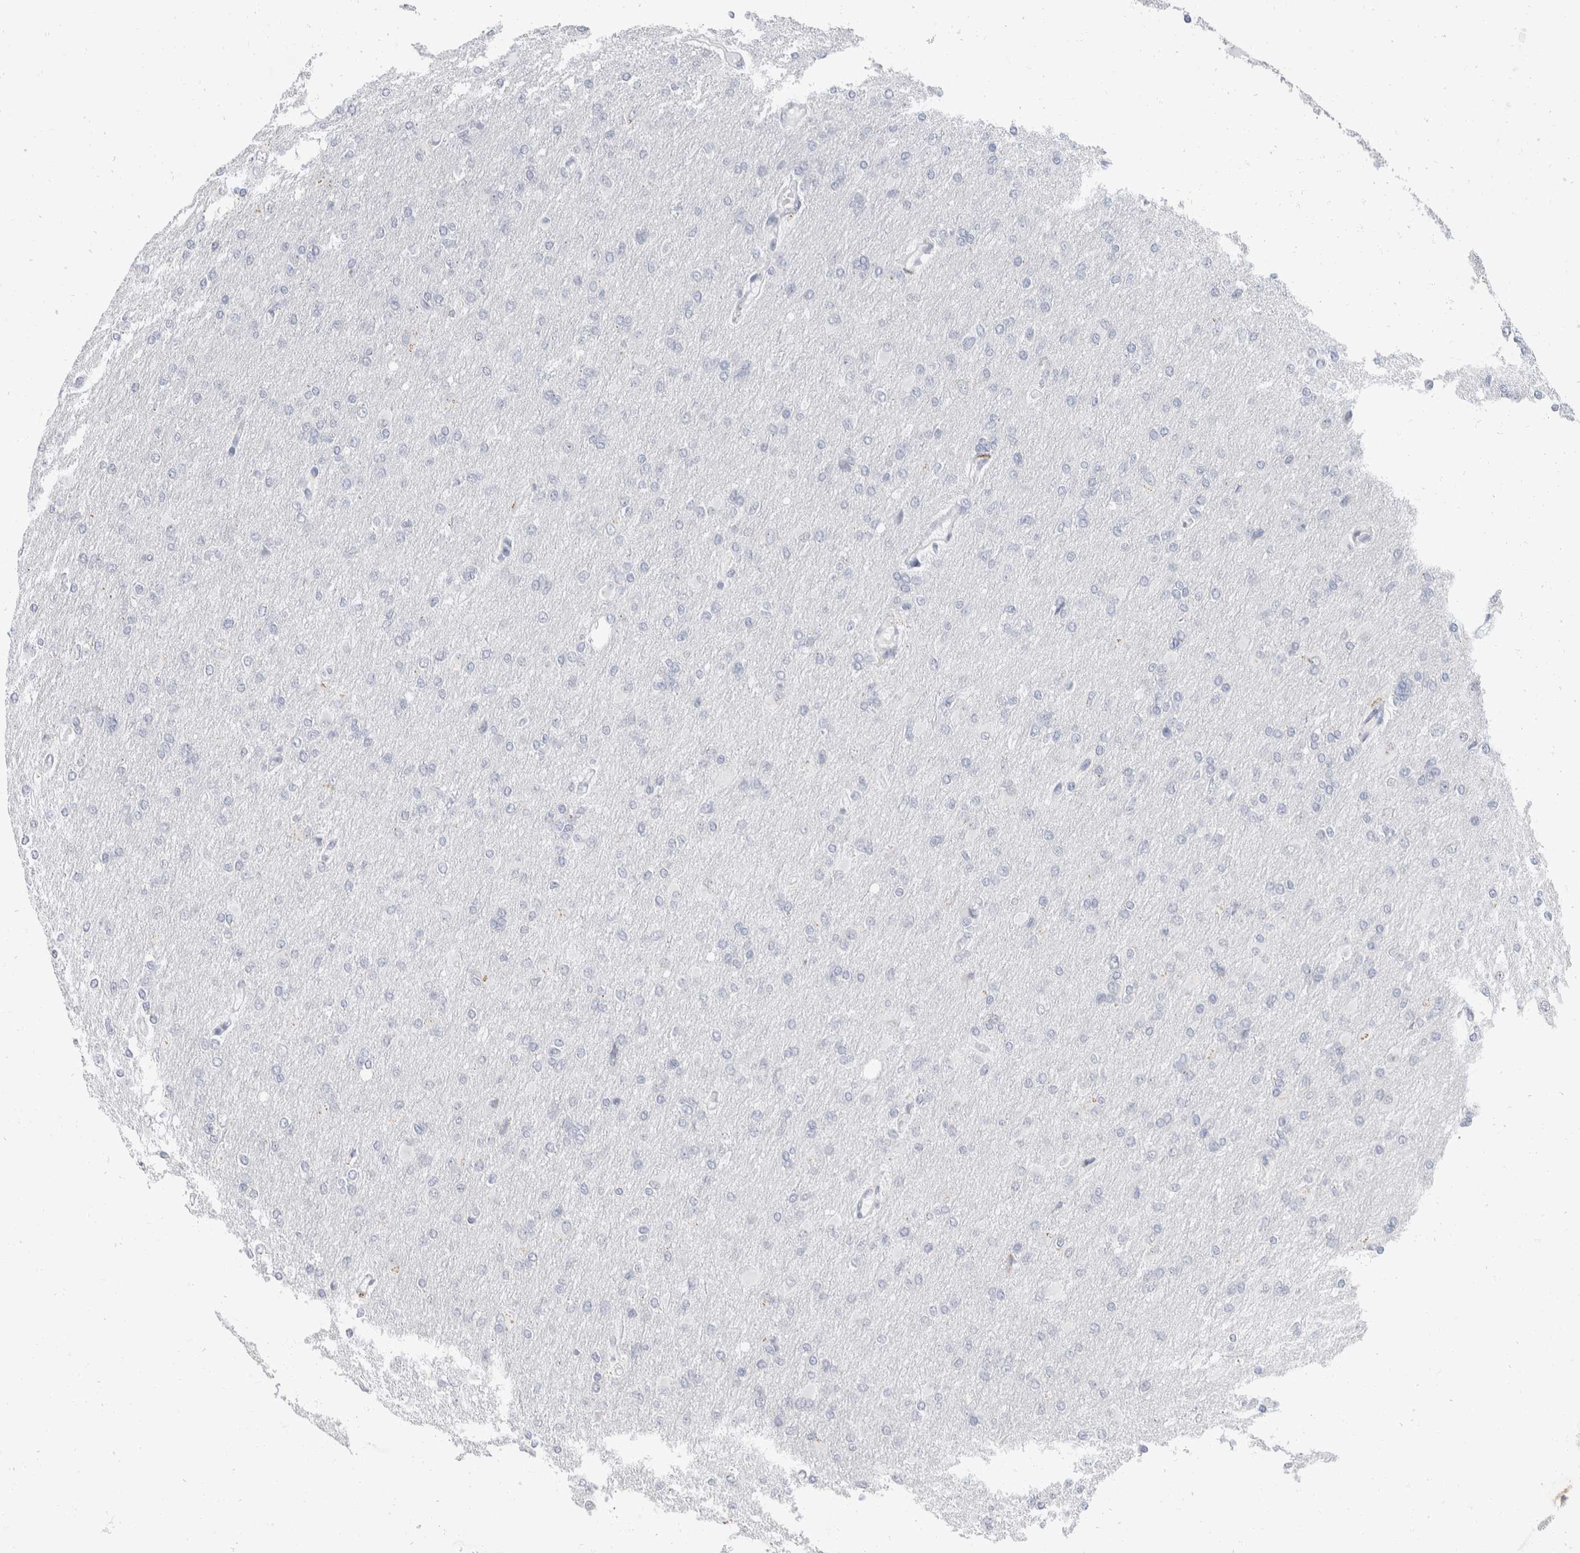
{"staining": {"intensity": "negative", "quantity": "none", "location": "none"}, "tissue": "glioma", "cell_type": "Tumor cells", "image_type": "cancer", "snomed": [{"axis": "morphology", "description": "Glioma, malignant, High grade"}, {"axis": "topography", "description": "Cerebral cortex"}], "caption": "DAB (3,3'-diaminobenzidine) immunohistochemical staining of human malignant glioma (high-grade) exhibits no significant expression in tumor cells.", "gene": "CATSPERD", "patient": {"sex": "female", "age": 36}}